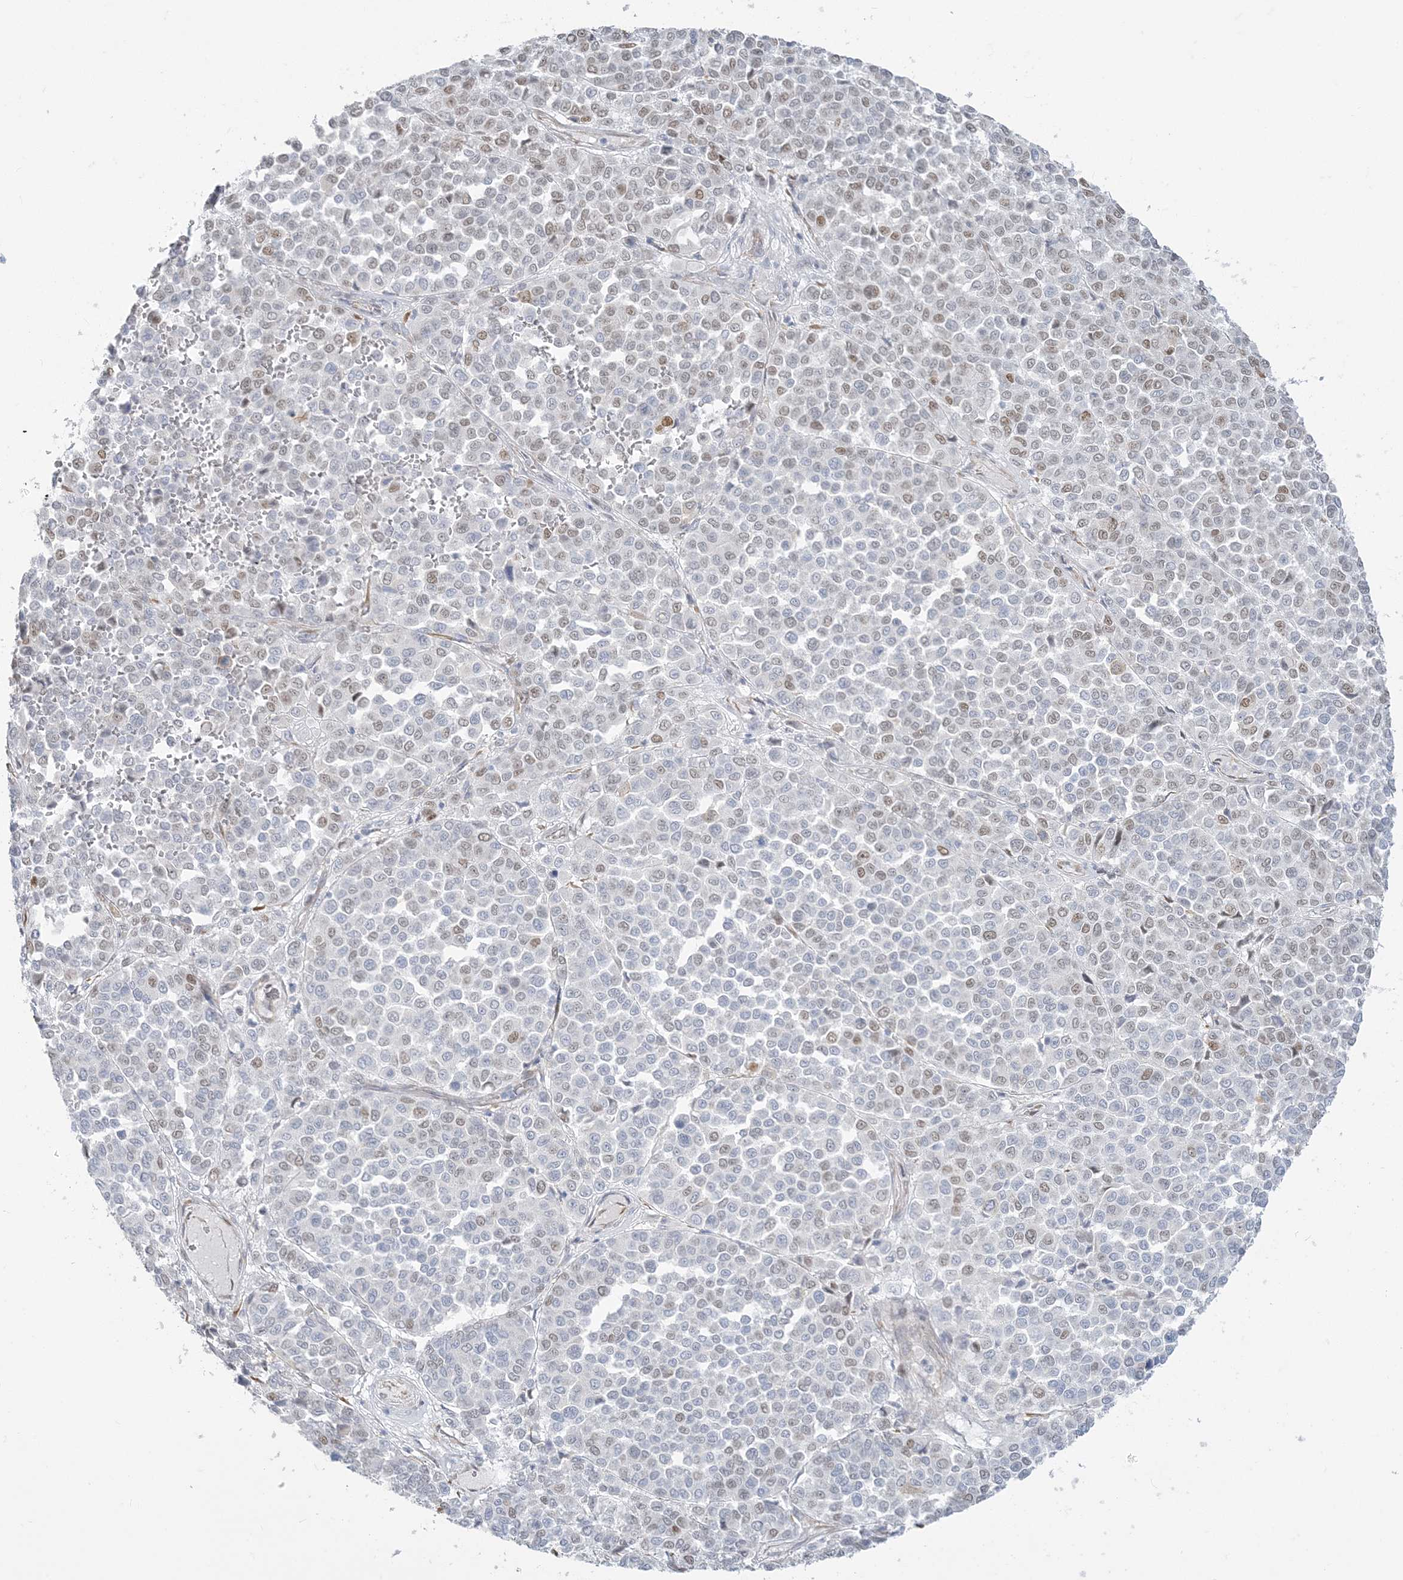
{"staining": {"intensity": "weak", "quantity": "<25%", "location": "nuclear"}, "tissue": "melanoma", "cell_type": "Tumor cells", "image_type": "cancer", "snomed": [{"axis": "morphology", "description": "Malignant melanoma, Metastatic site"}, {"axis": "topography", "description": "Pancreas"}], "caption": "High magnification brightfield microscopy of malignant melanoma (metastatic site) stained with DAB (3,3'-diaminobenzidine) (brown) and counterstained with hematoxylin (blue): tumor cells show no significant staining. (DAB IHC, high magnification).", "gene": "ZC3H6", "patient": {"sex": "female", "age": 30}}